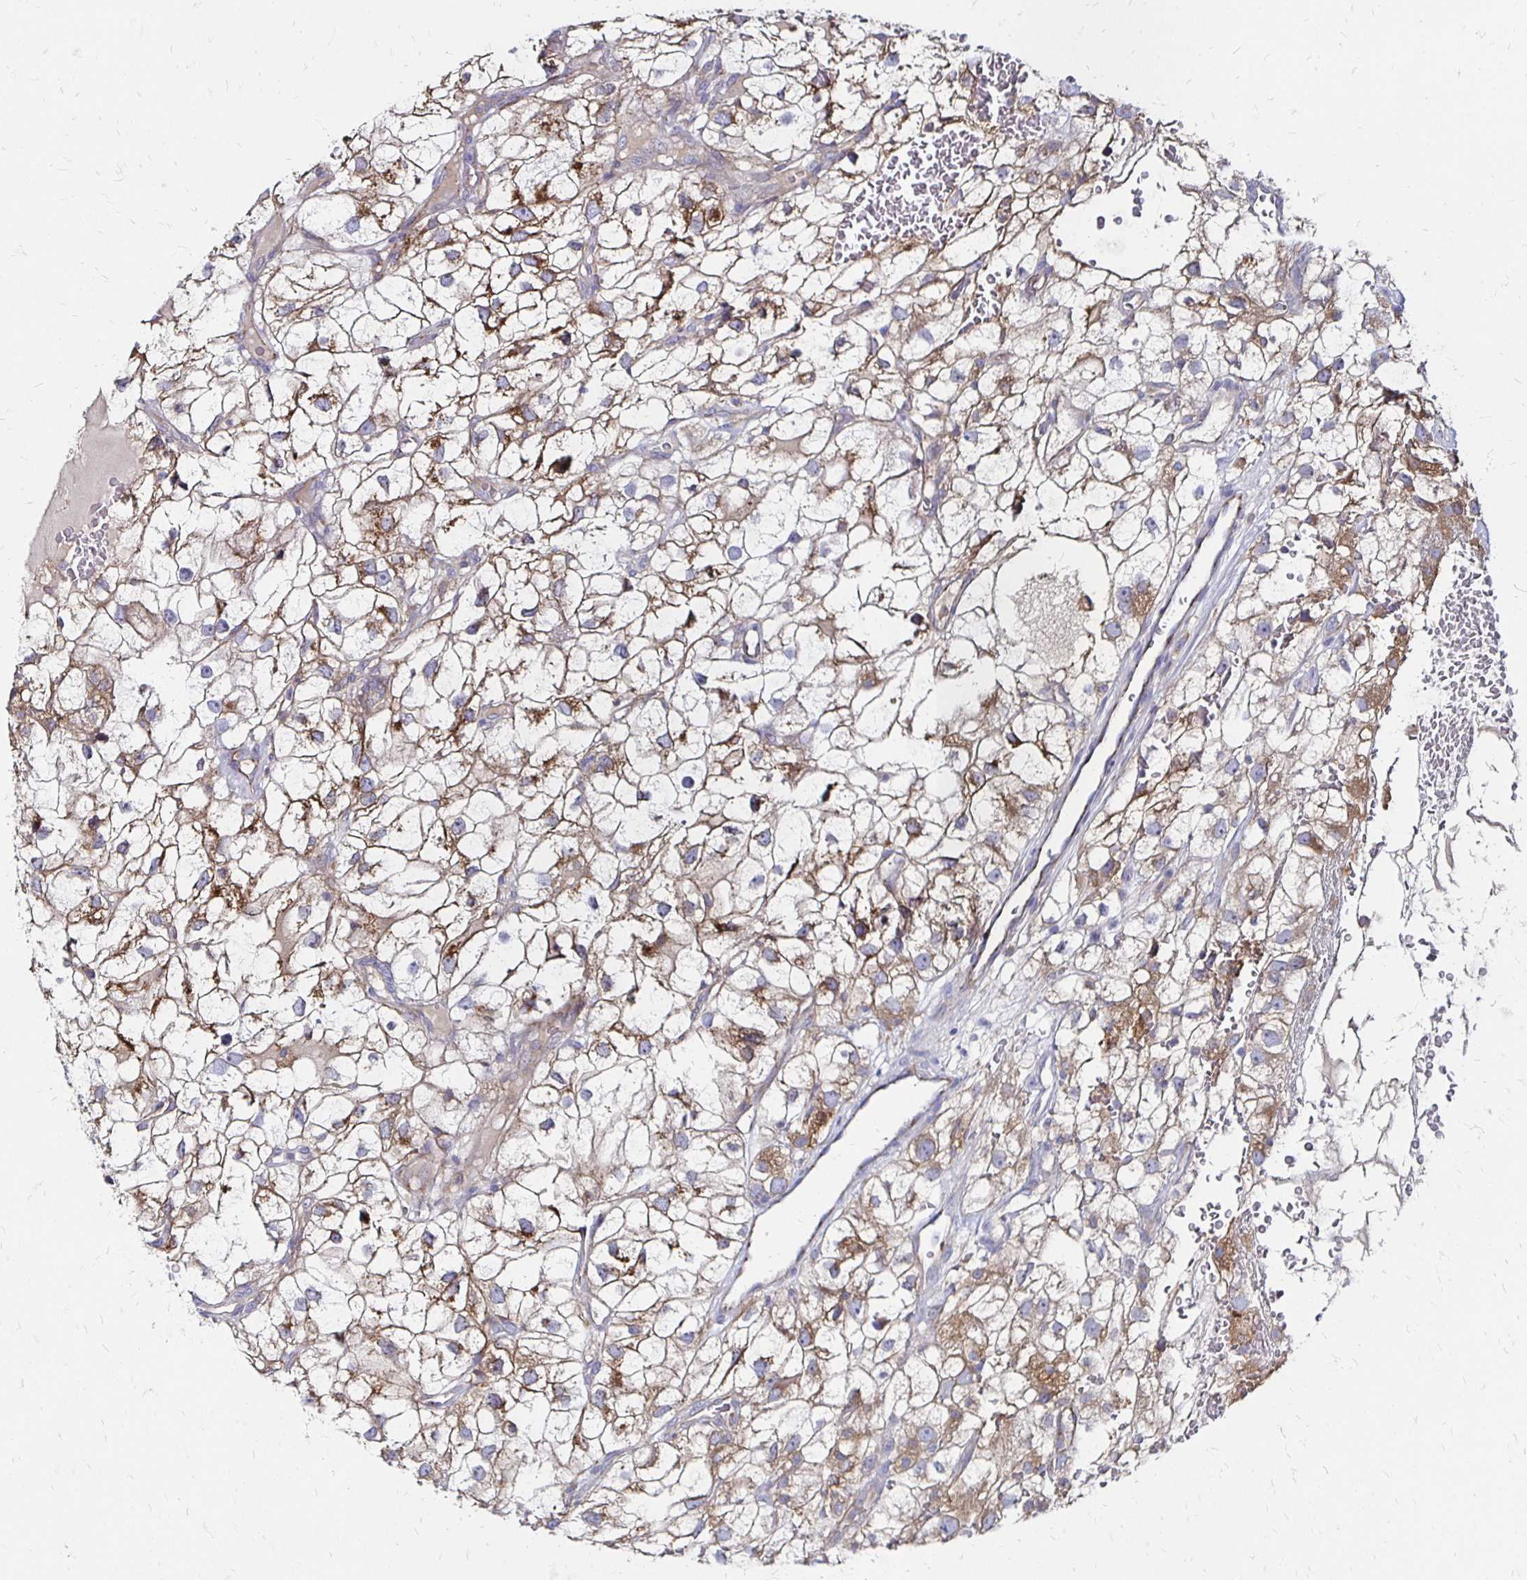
{"staining": {"intensity": "weak", "quantity": ">75%", "location": "cytoplasmic/membranous"}, "tissue": "renal cancer", "cell_type": "Tumor cells", "image_type": "cancer", "snomed": [{"axis": "morphology", "description": "Adenocarcinoma, NOS"}, {"axis": "topography", "description": "Kidney"}], "caption": "Renal cancer stained for a protein demonstrates weak cytoplasmic/membranous positivity in tumor cells. The staining was performed using DAB (3,3'-diaminobenzidine) to visualize the protein expression in brown, while the nuclei were stained in blue with hematoxylin (Magnification: 20x).", "gene": "NCSTN", "patient": {"sex": "male", "age": 59}}